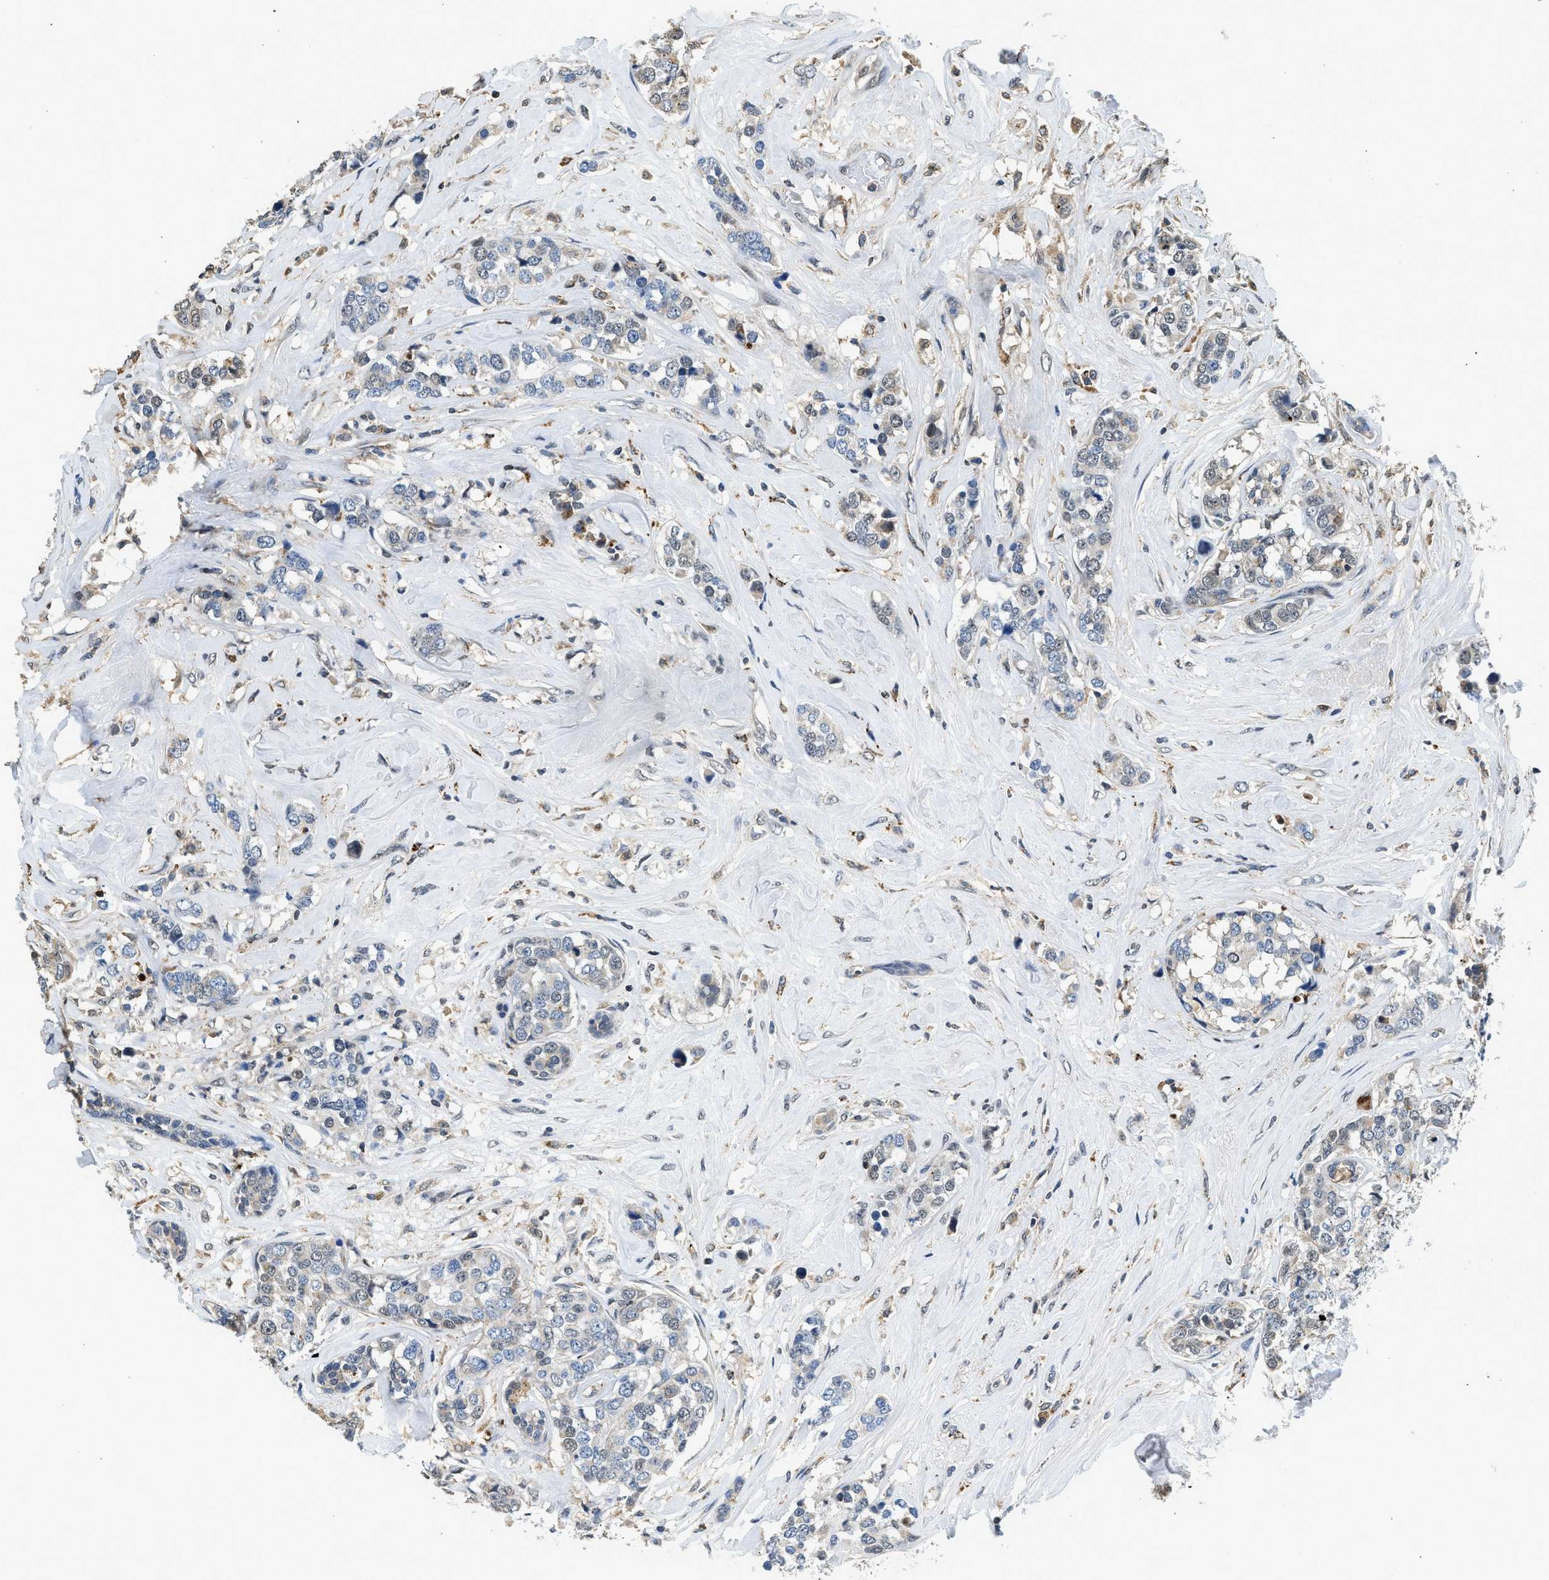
{"staining": {"intensity": "negative", "quantity": "none", "location": "none"}, "tissue": "breast cancer", "cell_type": "Tumor cells", "image_type": "cancer", "snomed": [{"axis": "morphology", "description": "Lobular carcinoma"}, {"axis": "topography", "description": "Breast"}], "caption": "High power microscopy micrograph of an IHC image of lobular carcinoma (breast), revealing no significant staining in tumor cells. (Brightfield microscopy of DAB IHC at high magnification).", "gene": "SLC15A4", "patient": {"sex": "female", "age": 59}}